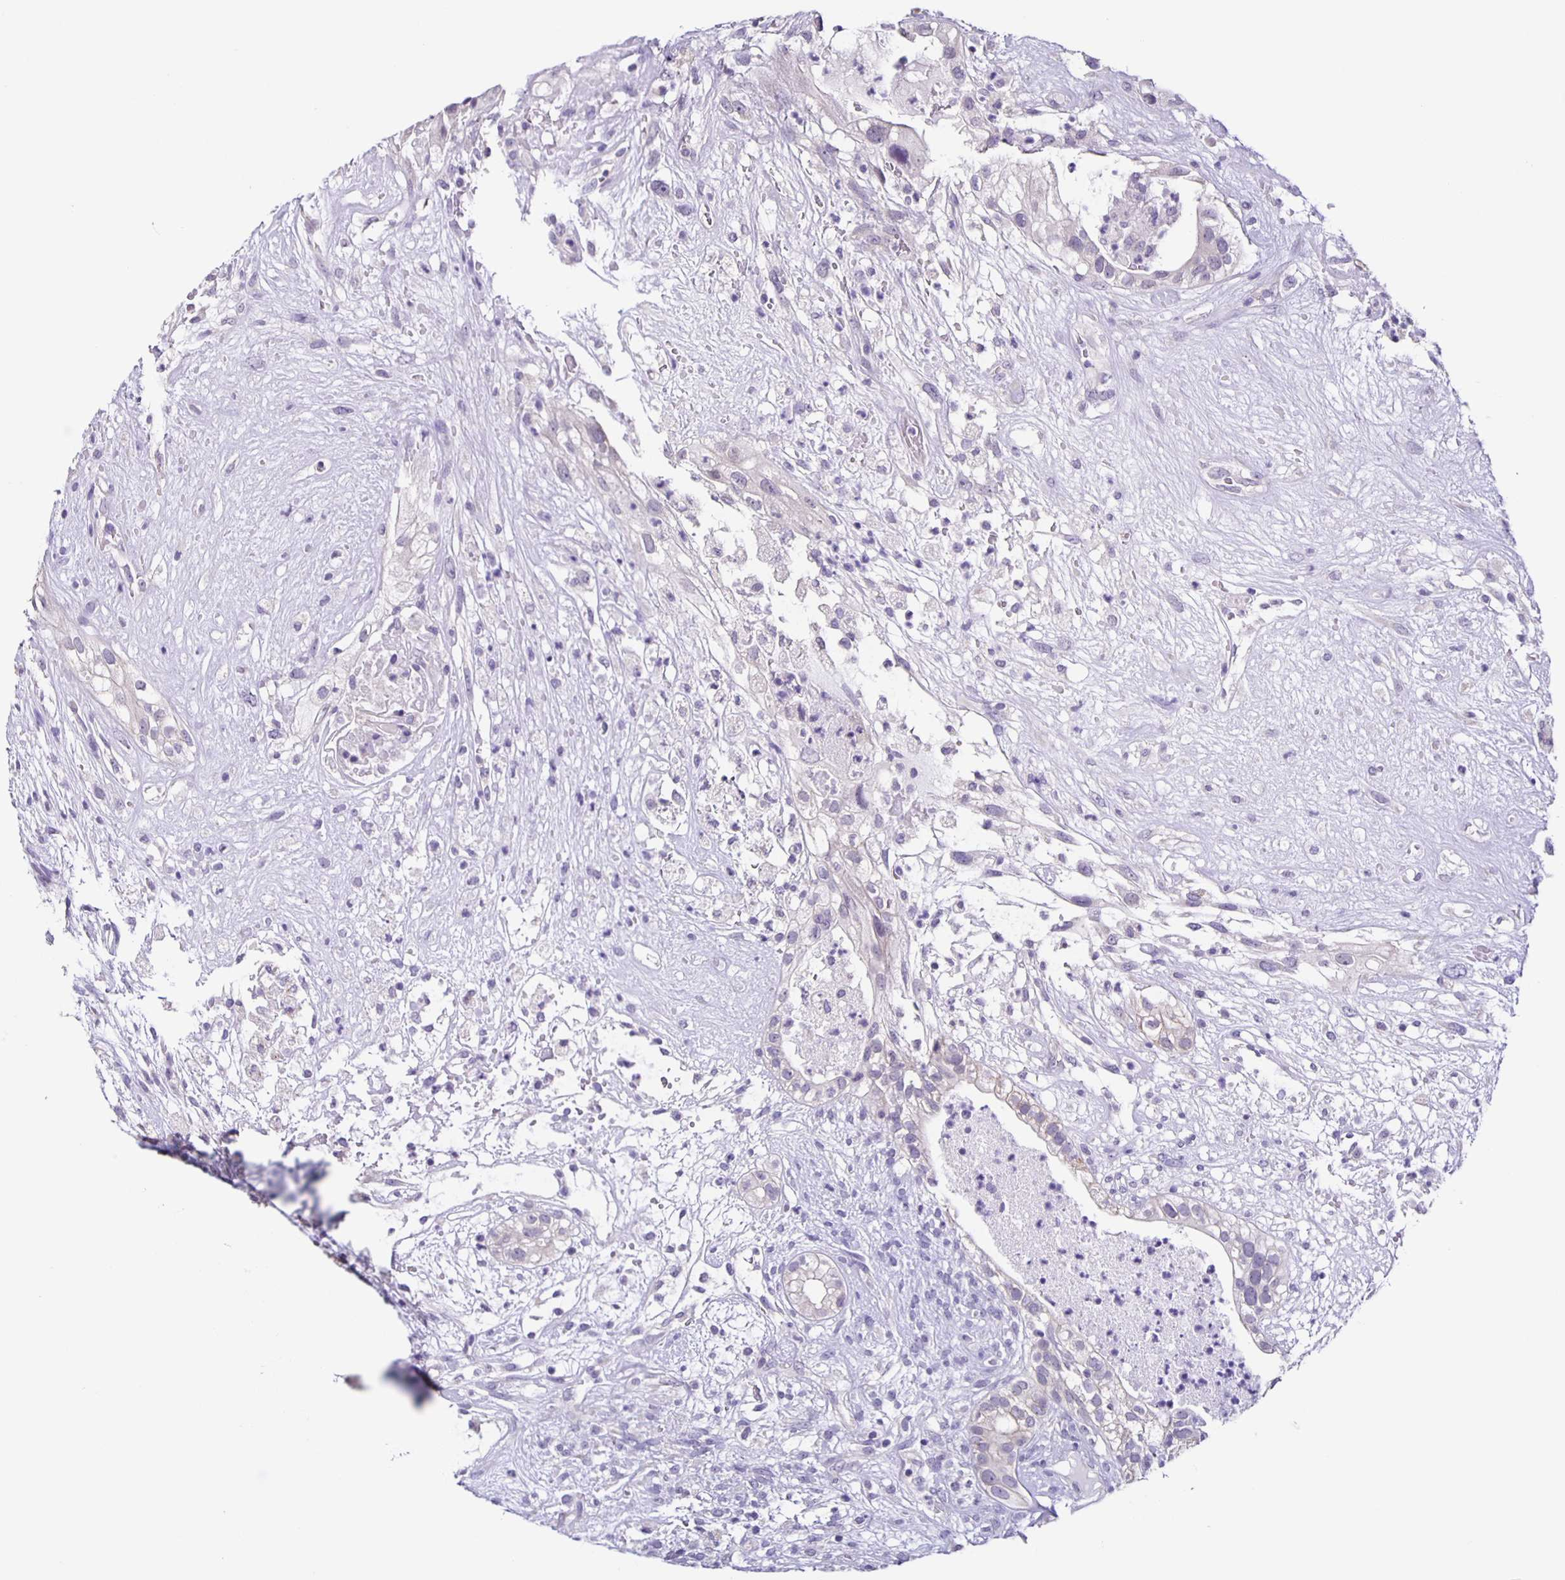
{"staining": {"intensity": "negative", "quantity": "none", "location": "none"}, "tissue": "testis cancer", "cell_type": "Tumor cells", "image_type": "cancer", "snomed": [{"axis": "morphology", "description": "Seminoma, NOS"}, {"axis": "morphology", "description": "Carcinoma, Embryonal, NOS"}, {"axis": "topography", "description": "Testis"}], "caption": "A micrograph of human testis embryonal carcinoma is negative for staining in tumor cells.", "gene": "SLC12A3", "patient": {"sex": "male", "age": 41}}